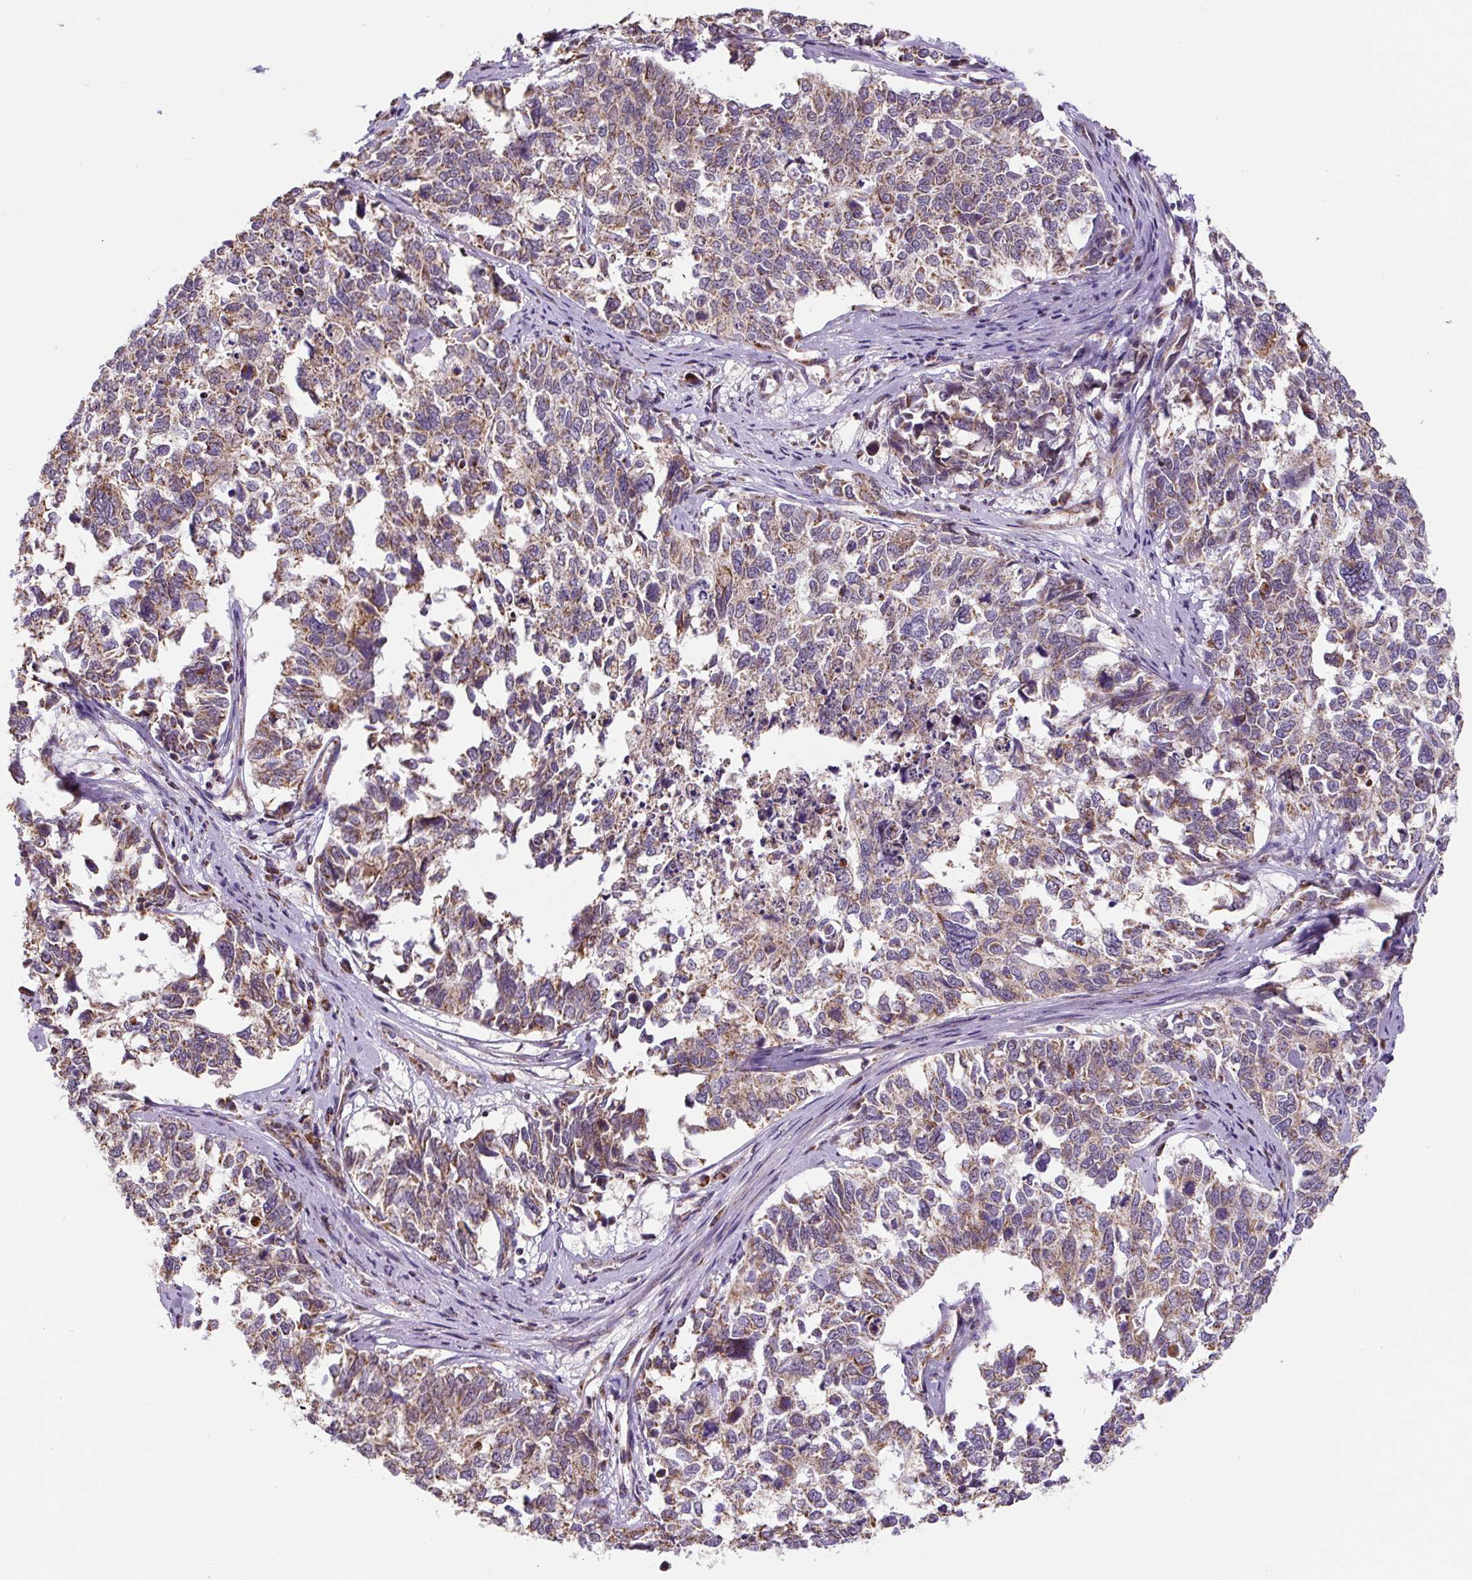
{"staining": {"intensity": "moderate", "quantity": ">75%", "location": "cytoplasmic/membranous"}, "tissue": "cervical cancer", "cell_type": "Tumor cells", "image_type": "cancer", "snomed": [{"axis": "morphology", "description": "Squamous cell carcinoma, NOS"}, {"axis": "topography", "description": "Cervix"}], "caption": "Protein expression analysis of human cervical squamous cell carcinoma reveals moderate cytoplasmic/membranous positivity in about >75% of tumor cells.", "gene": "MFSD9", "patient": {"sex": "female", "age": 63}}